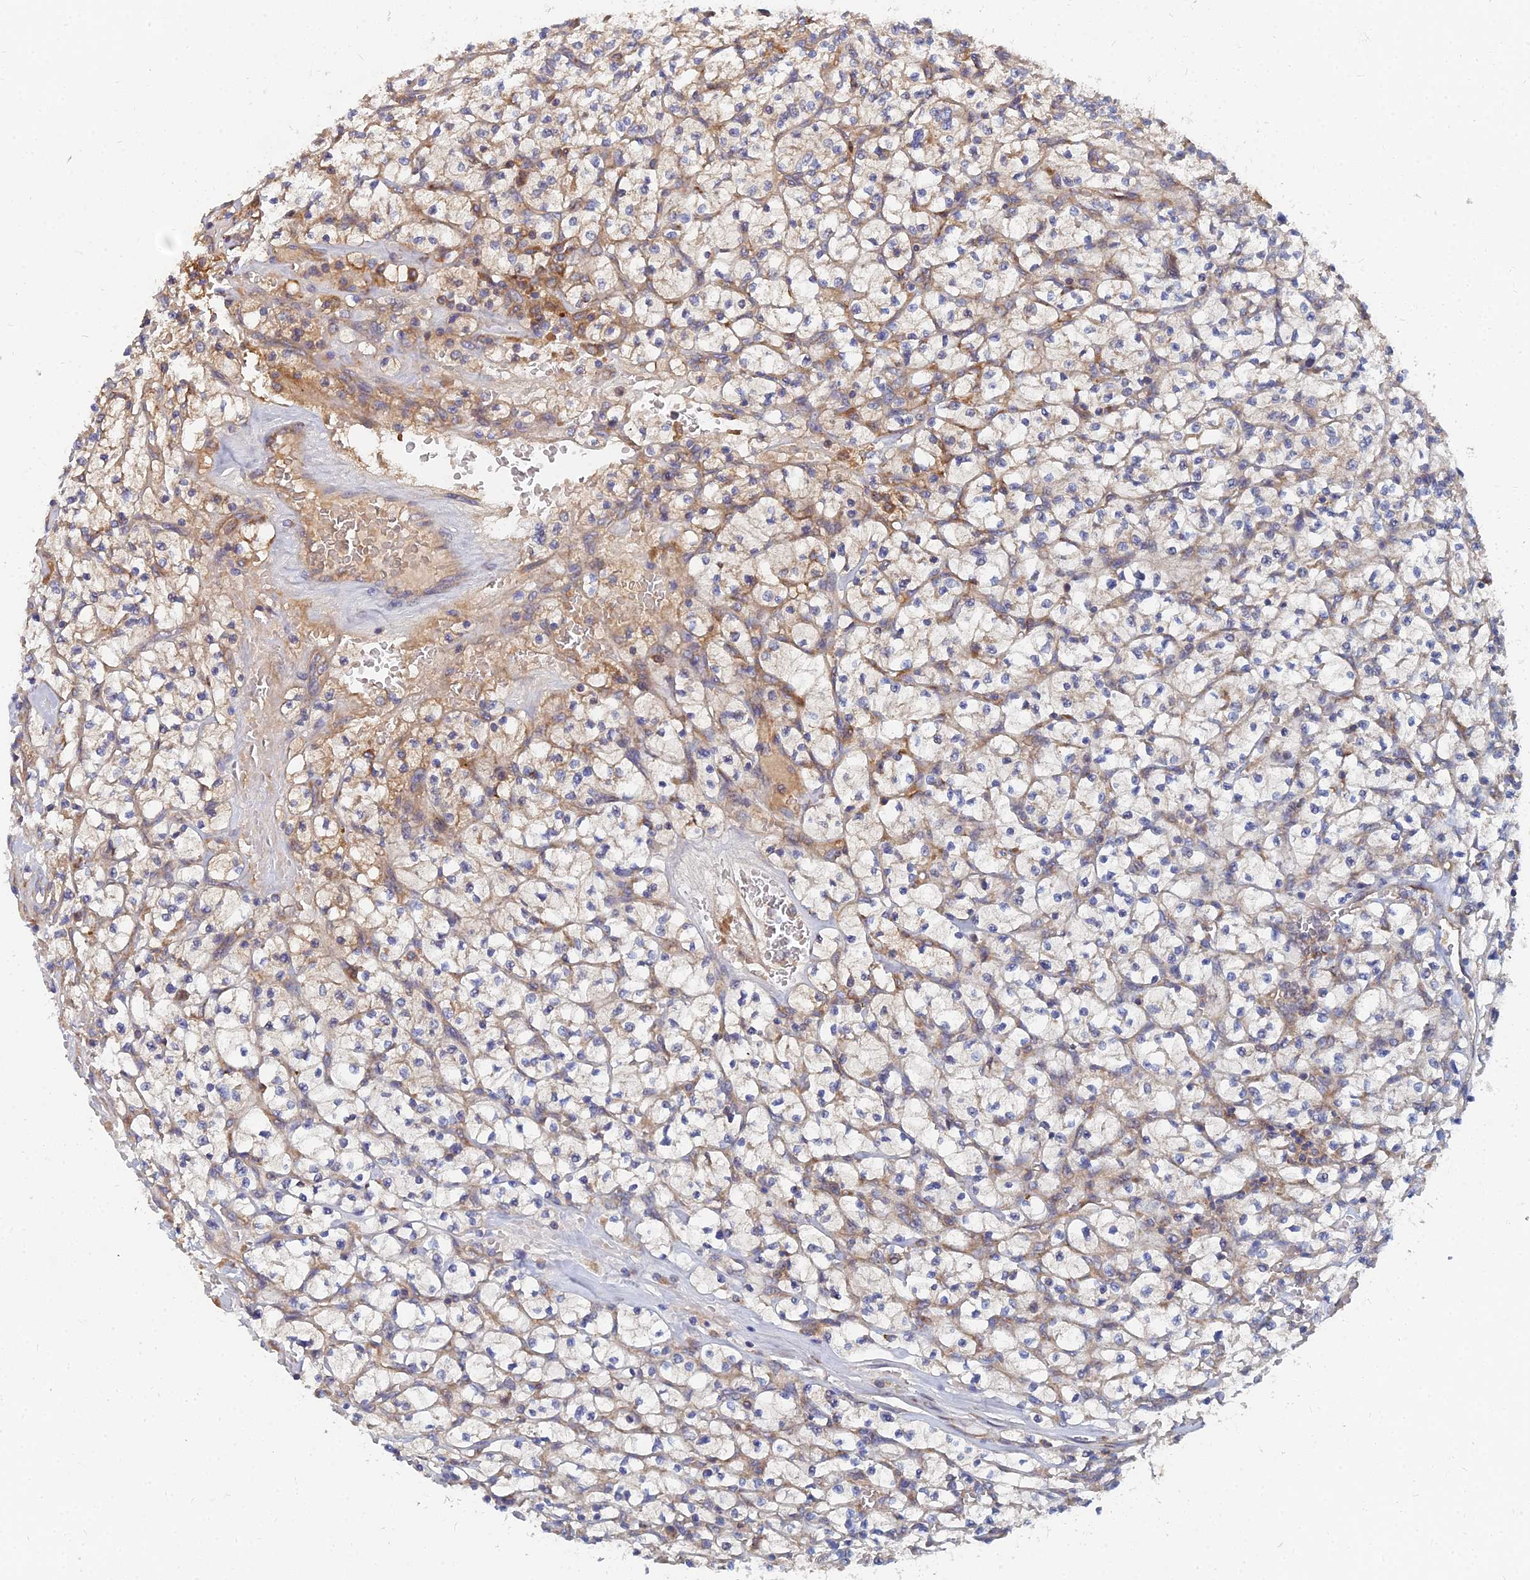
{"staining": {"intensity": "weak", "quantity": "25%-75%", "location": "cytoplasmic/membranous"}, "tissue": "renal cancer", "cell_type": "Tumor cells", "image_type": "cancer", "snomed": [{"axis": "morphology", "description": "Adenocarcinoma, NOS"}, {"axis": "topography", "description": "Kidney"}], "caption": "Adenocarcinoma (renal) stained with a protein marker exhibits weak staining in tumor cells.", "gene": "CCZ1", "patient": {"sex": "female", "age": 64}}